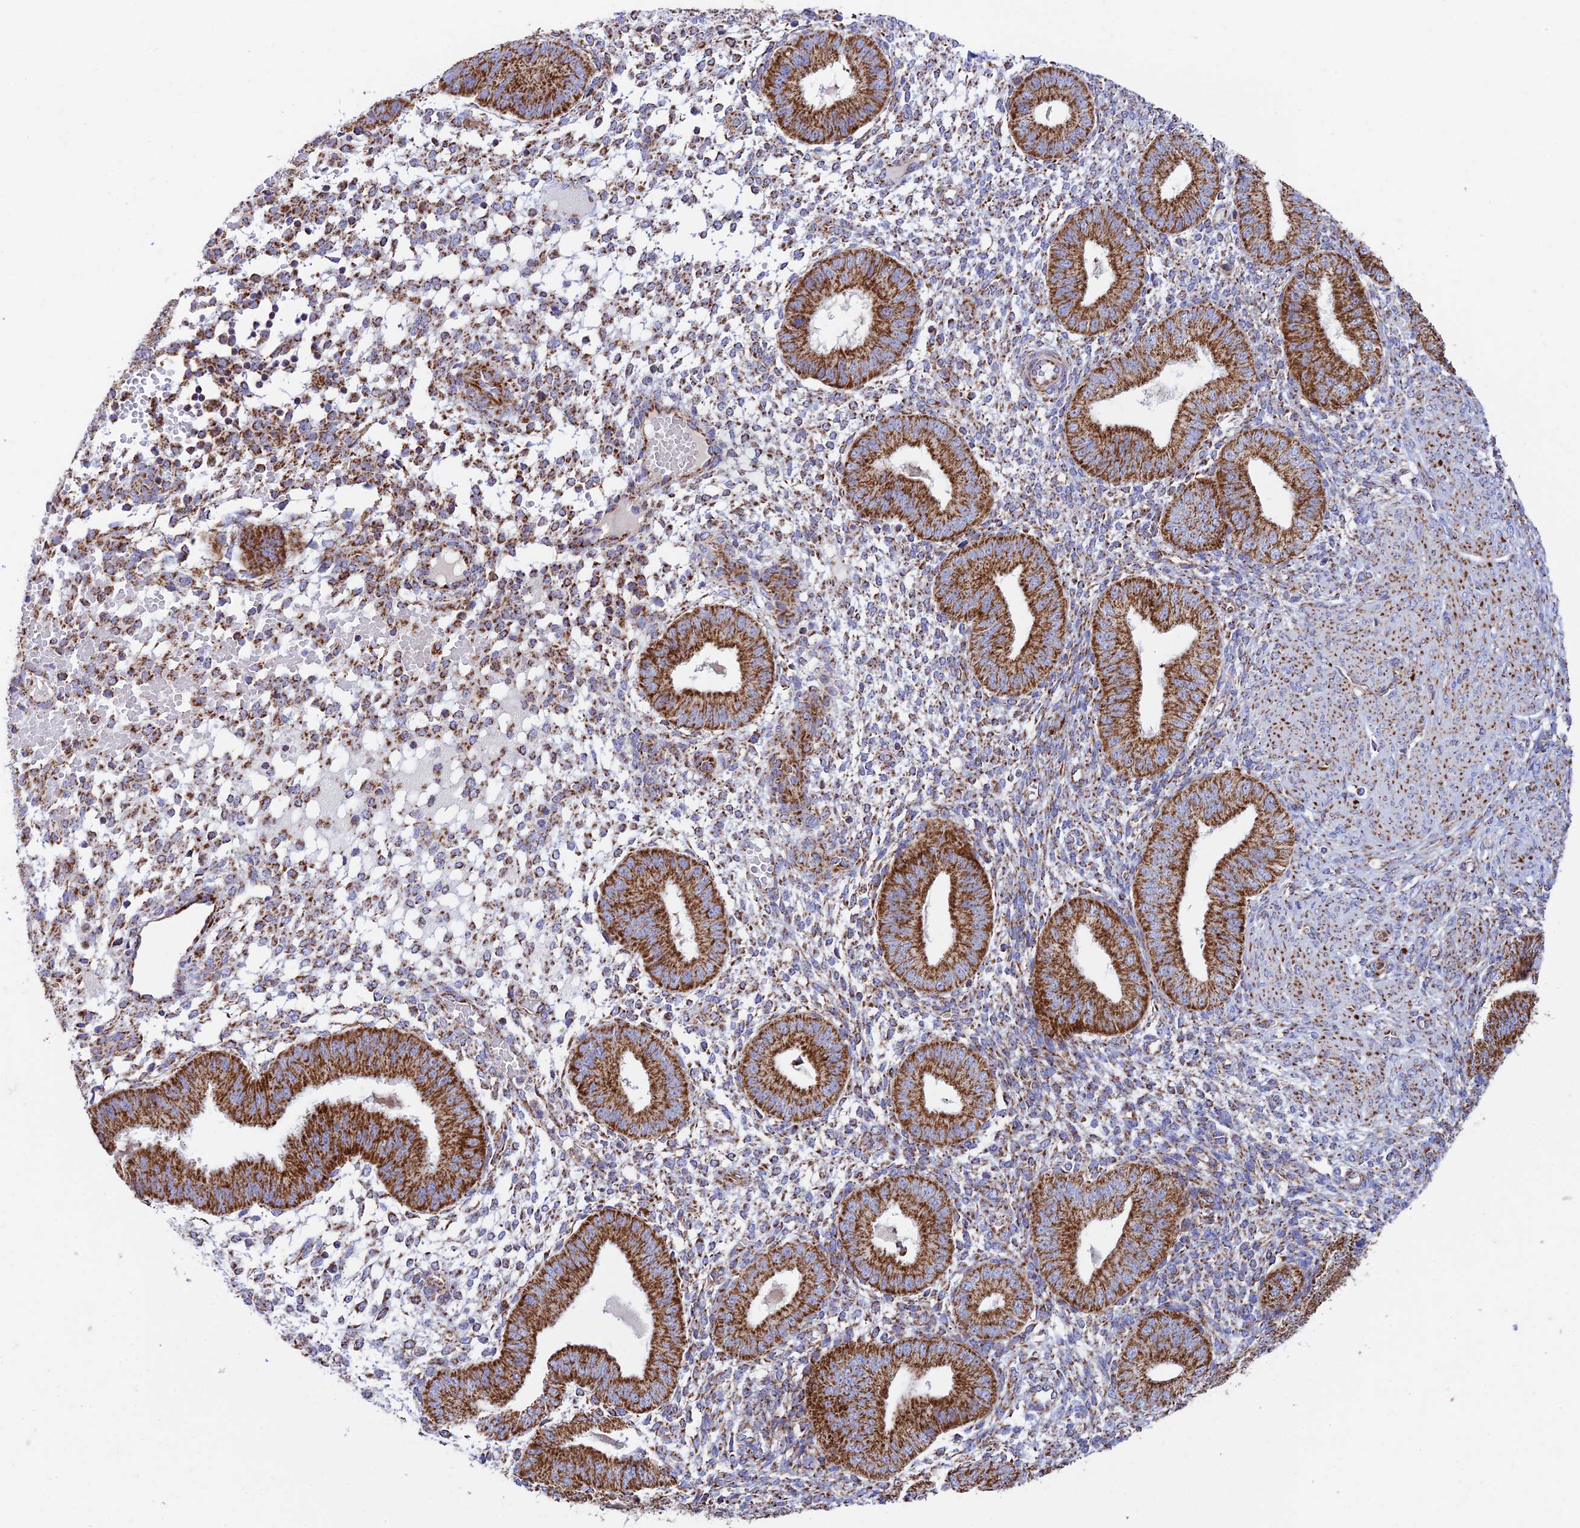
{"staining": {"intensity": "strong", "quantity": "25%-75%", "location": "cytoplasmic/membranous"}, "tissue": "endometrium", "cell_type": "Cells in endometrial stroma", "image_type": "normal", "snomed": [{"axis": "morphology", "description": "Normal tissue, NOS"}, {"axis": "topography", "description": "Endometrium"}], "caption": "Human endometrium stained for a protein (brown) exhibits strong cytoplasmic/membranous positive expression in approximately 25%-75% of cells in endometrial stroma.", "gene": "CHCHD3", "patient": {"sex": "female", "age": 49}}